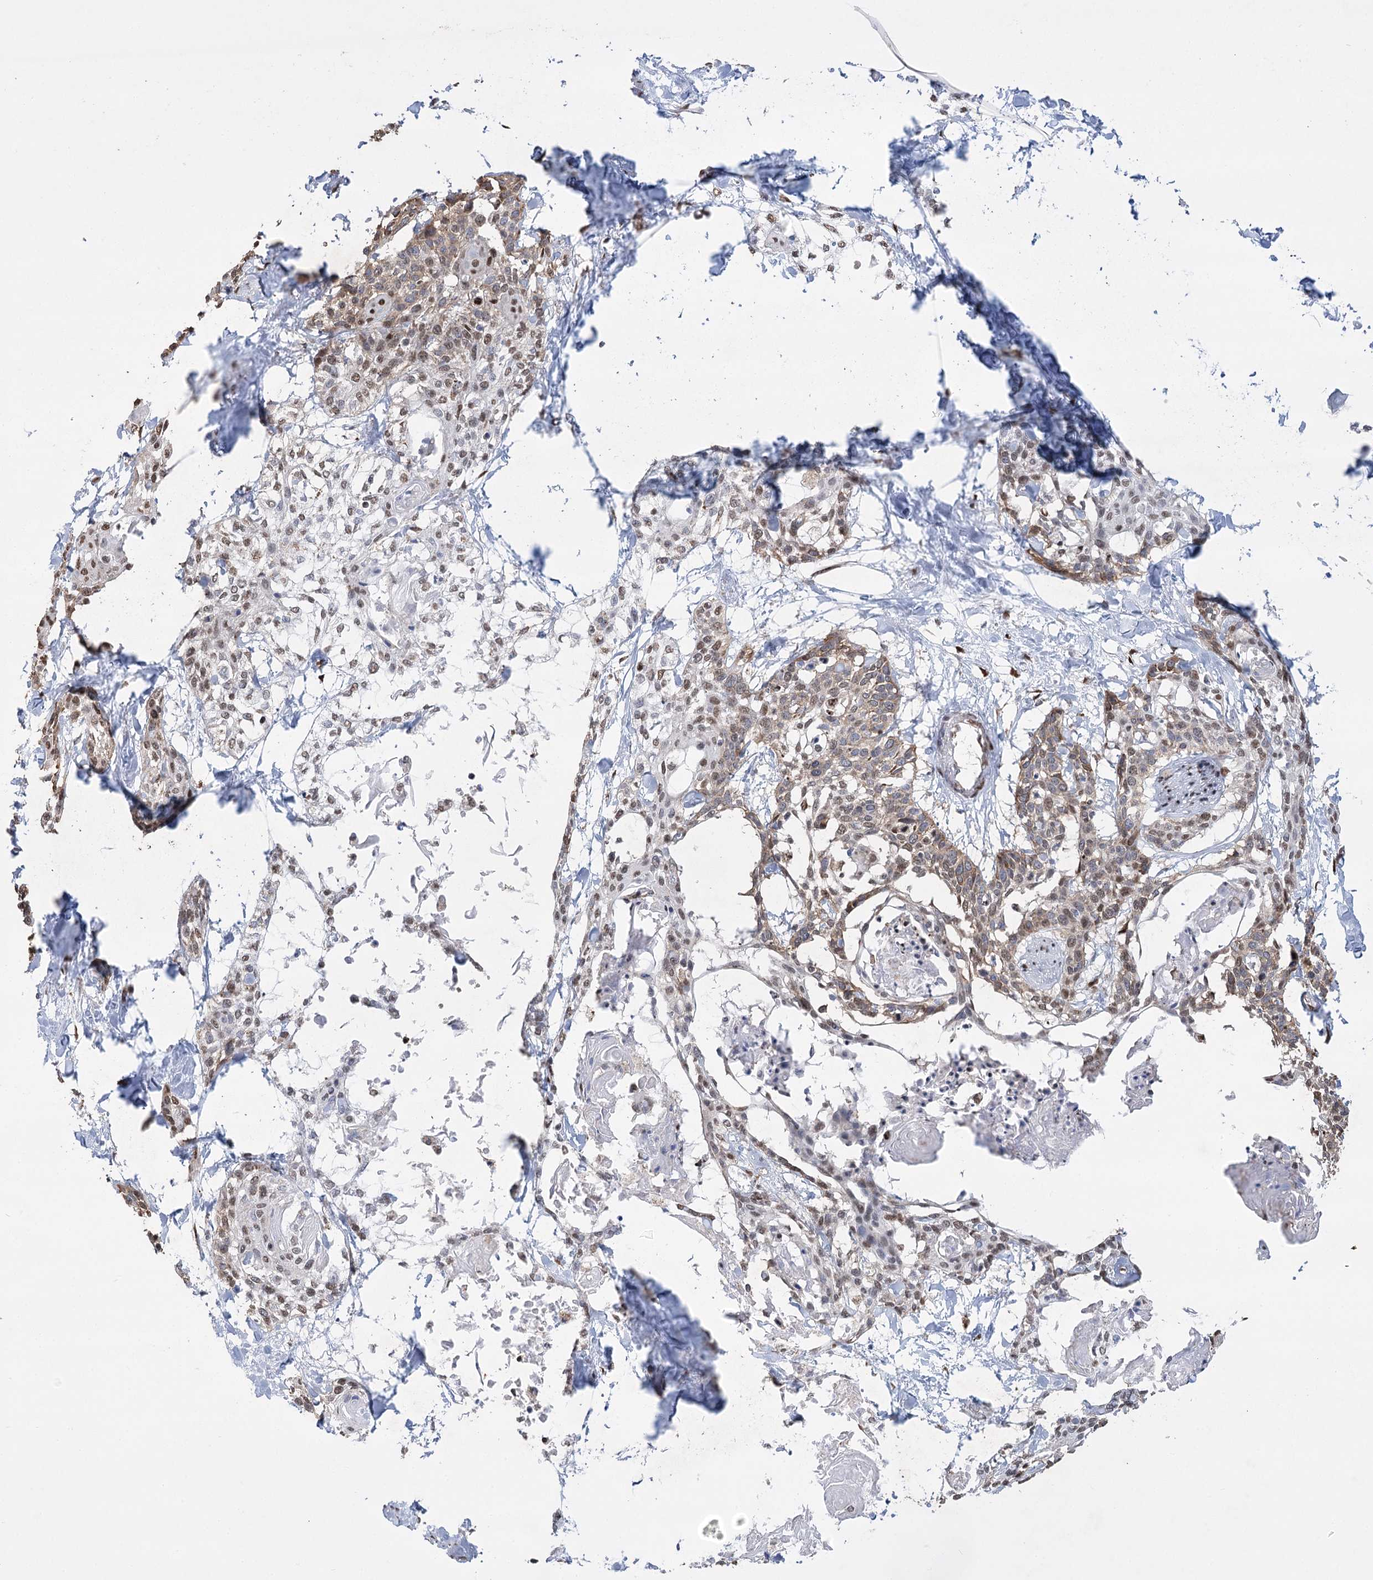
{"staining": {"intensity": "moderate", "quantity": ">75%", "location": "nuclear"}, "tissue": "cervical cancer", "cell_type": "Tumor cells", "image_type": "cancer", "snomed": [{"axis": "morphology", "description": "Squamous cell carcinoma, NOS"}, {"axis": "topography", "description": "Cervix"}], "caption": "Protein expression analysis of human cervical cancer reveals moderate nuclear expression in approximately >75% of tumor cells.", "gene": "NFU1", "patient": {"sex": "female", "age": 57}}